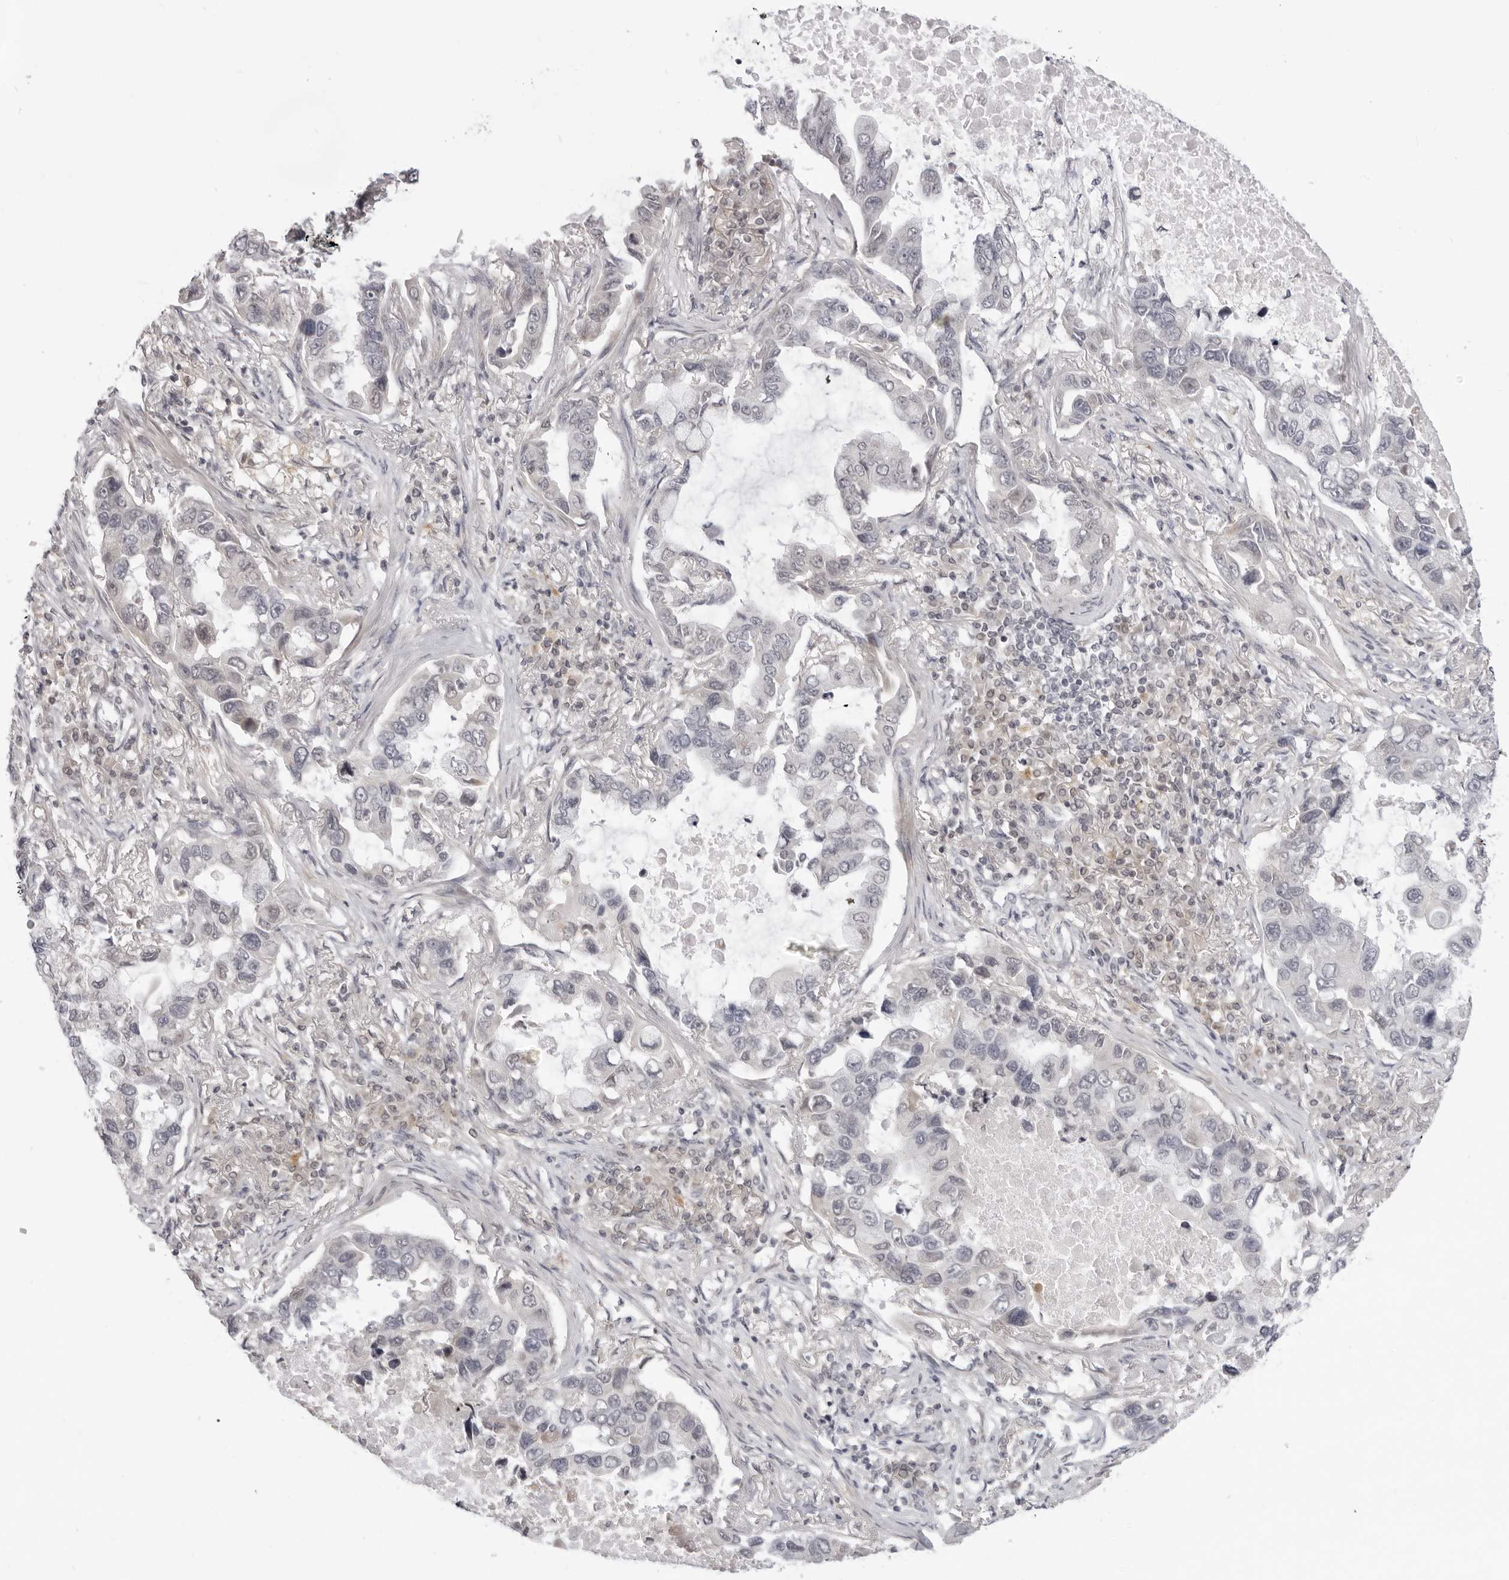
{"staining": {"intensity": "negative", "quantity": "none", "location": "none"}, "tissue": "lung cancer", "cell_type": "Tumor cells", "image_type": "cancer", "snomed": [{"axis": "morphology", "description": "Adenocarcinoma, NOS"}, {"axis": "topography", "description": "Lung"}], "caption": "A high-resolution micrograph shows immunohistochemistry staining of lung cancer (adenocarcinoma), which displays no significant positivity in tumor cells.", "gene": "ACP6", "patient": {"sex": "male", "age": 64}}